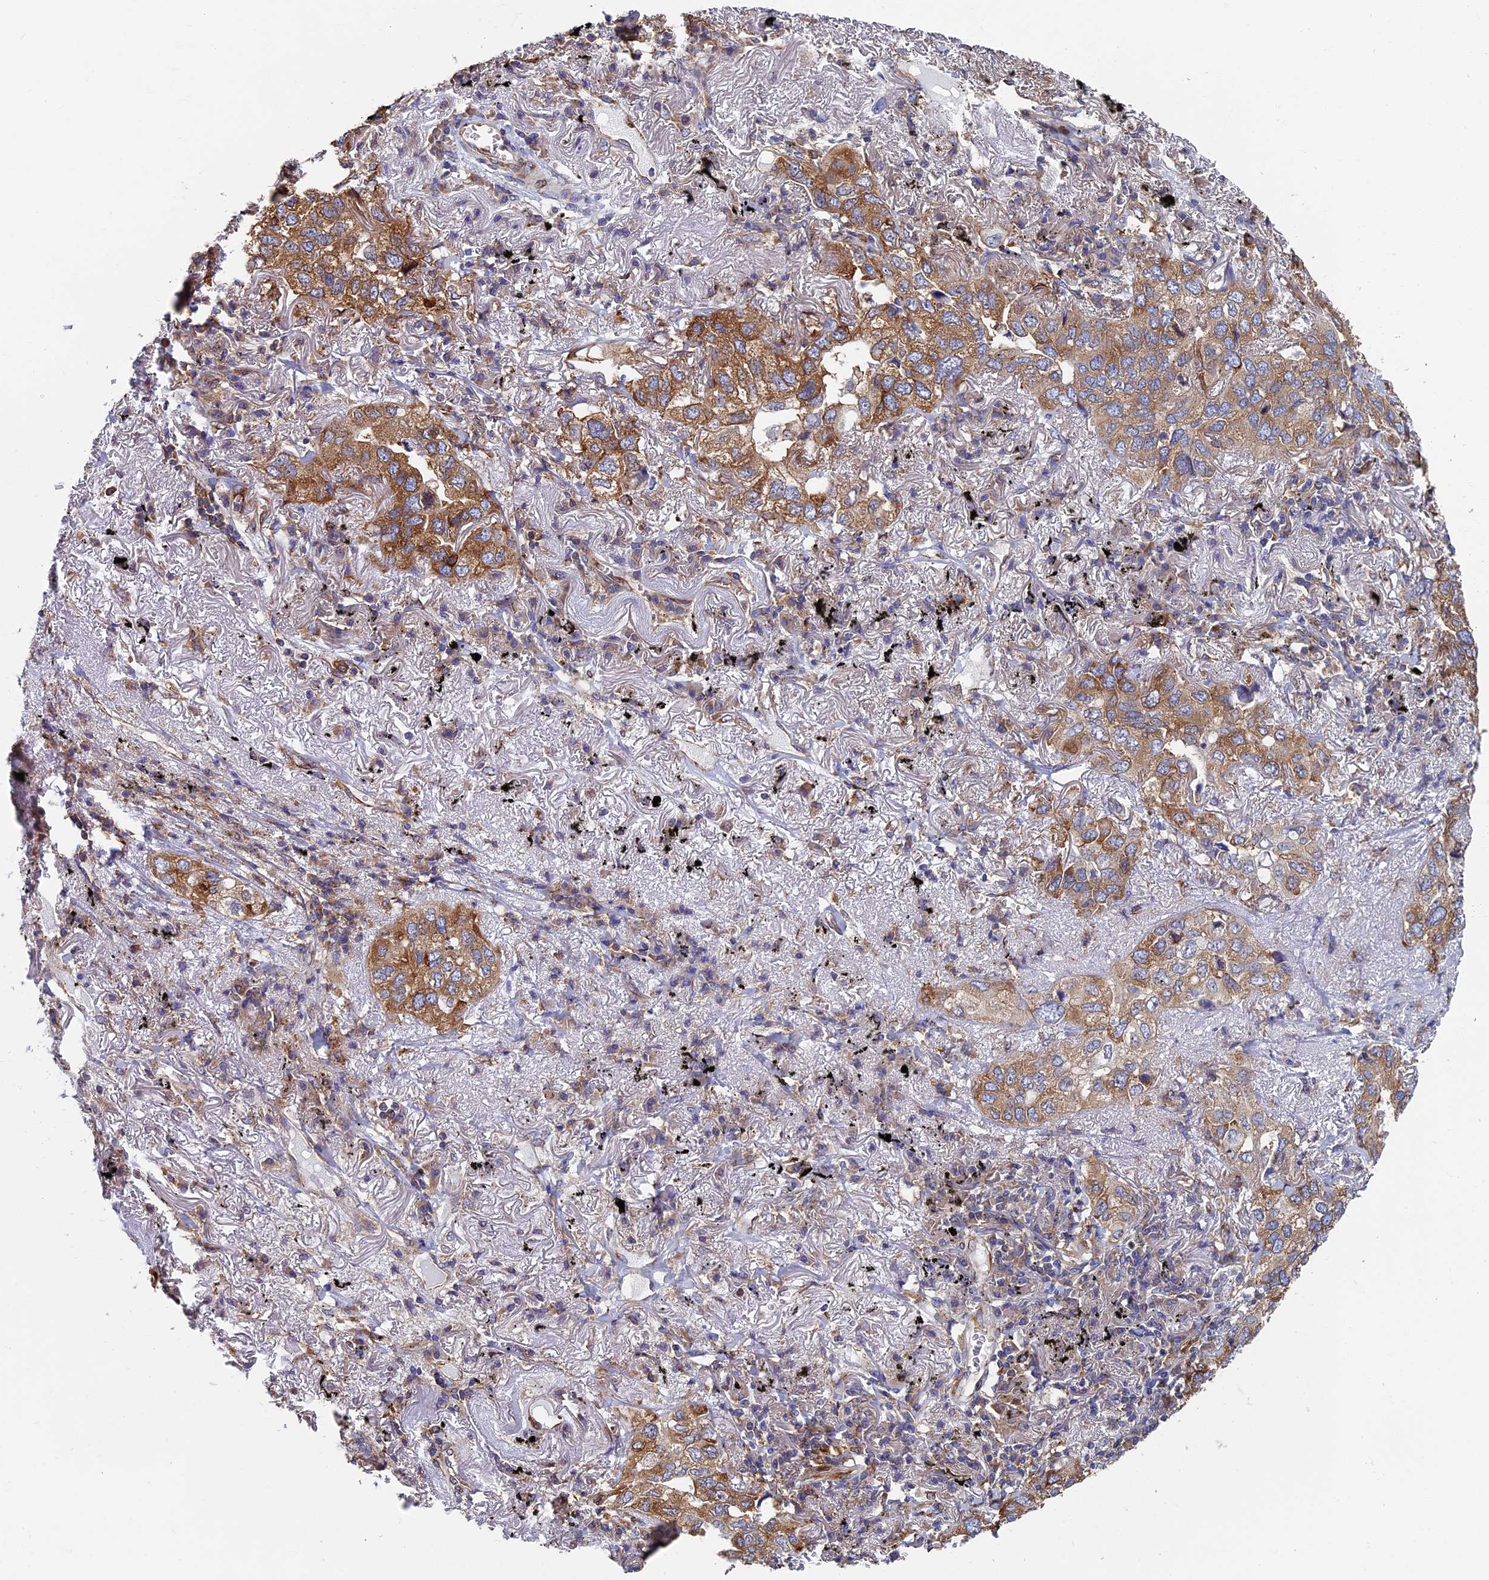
{"staining": {"intensity": "moderate", "quantity": ">75%", "location": "cytoplasmic/membranous"}, "tissue": "lung cancer", "cell_type": "Tumor cells", "image_type": "cancer", "snomed": [{"axis": "morphology", "description": "Adenocarcinoma, NOS"}, {"axis": "topography", "description": "Lung"}], "caption": "Lung cancer (adenocarcinoma) tissue exhibits moderate cytoplasmic/membranous expression in about >75% of tumor cells, visualized by immunohistochemistry.", "gene": "YBX1", "patient": {"sex": "male", "age": 65}}